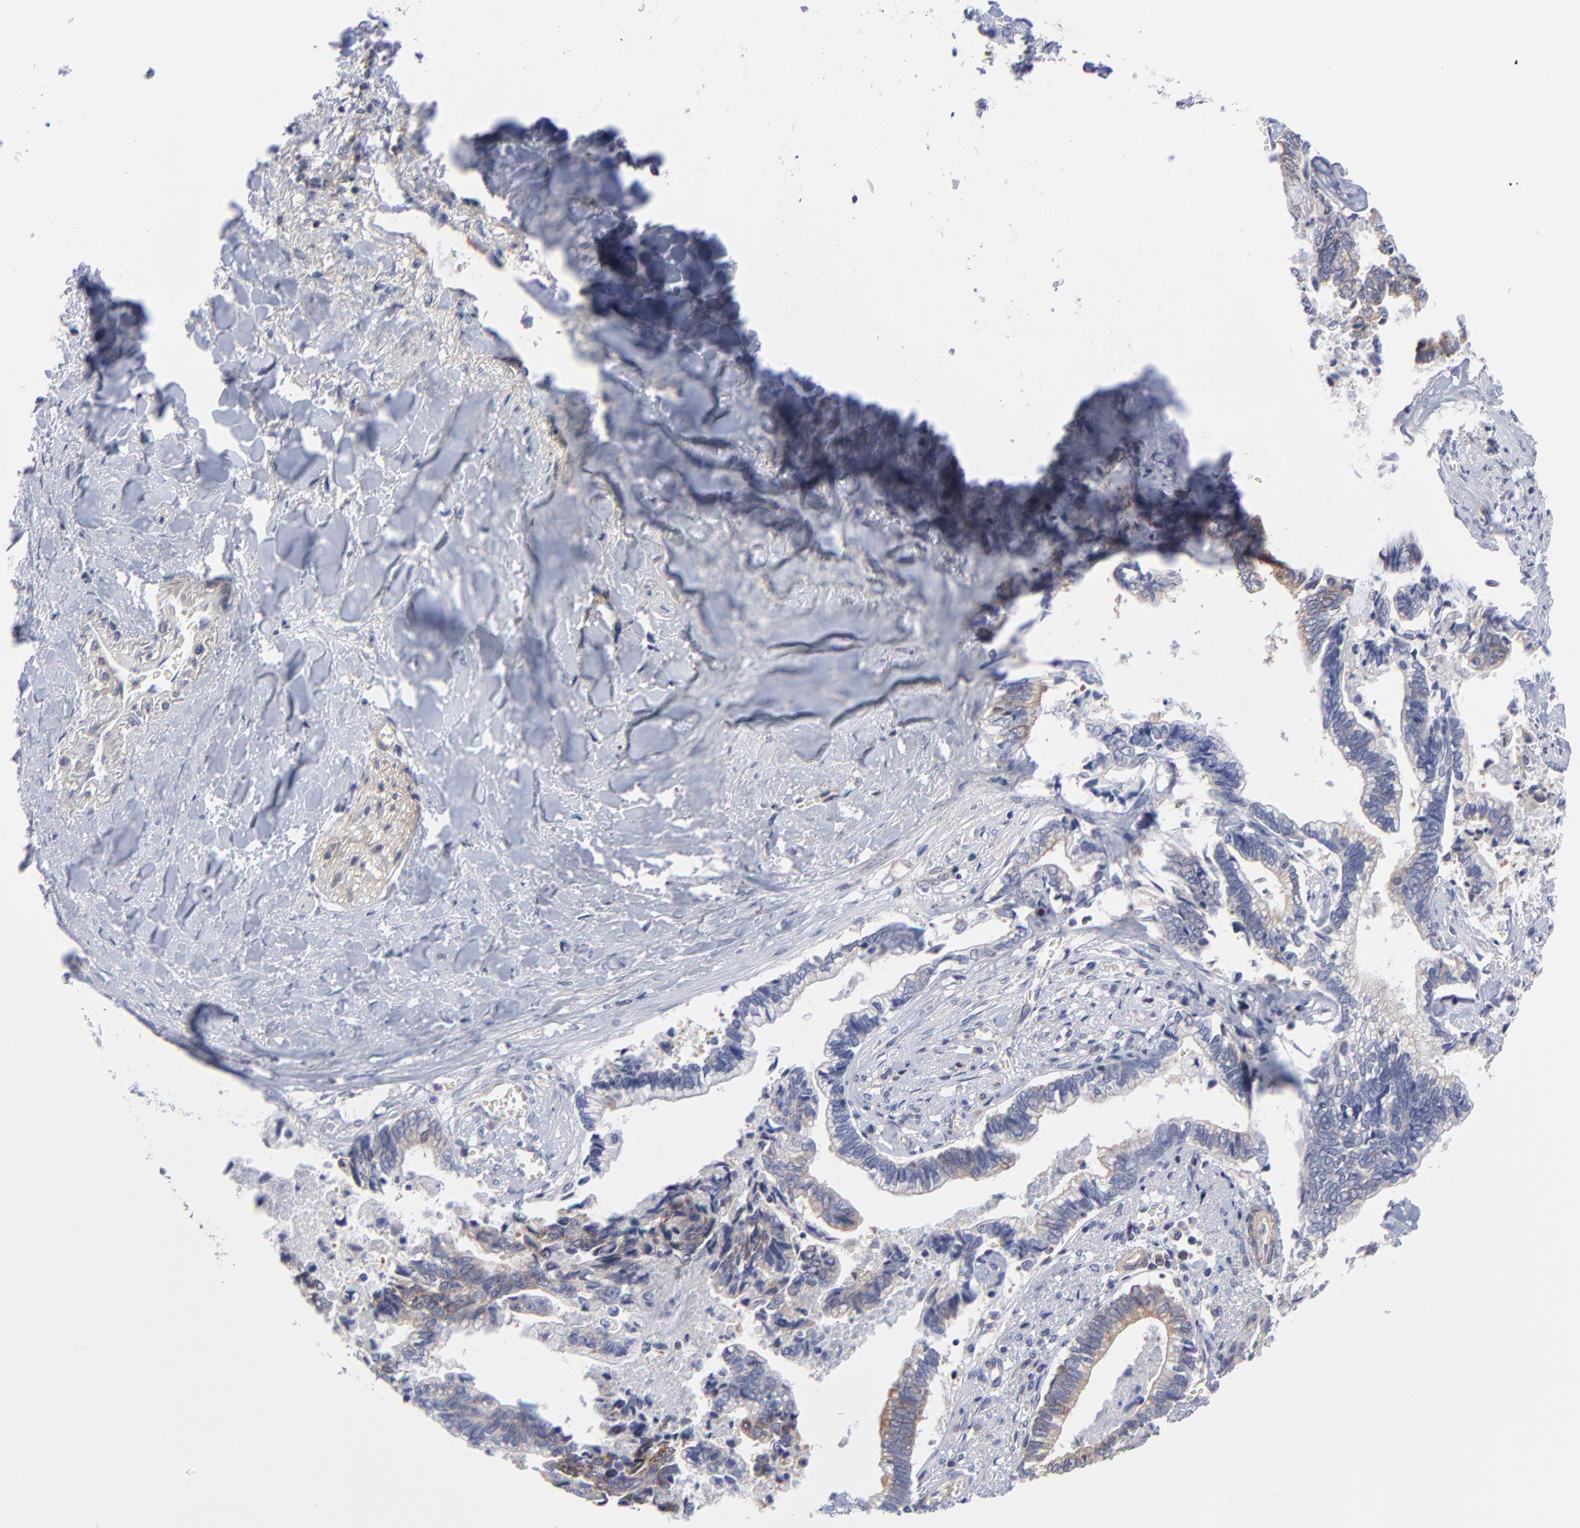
{"staining": {"intensity": "weak", "quantity": "25%-75%", "location": "cytoplasmic/membranous"}, "tissue": "liver cancer", "cell_type": "Tumor cells", "image_type": "cancer", "snomed": [{"axis": "morphology", "description": "Cholangiocarcinoma"}, {"axis": "topography", "description": "Liver"}], "caption": "A high-resolution micrograph shows IHC staining of cholangiocarcinoma (liver), which reveals weak cytoplasmic/membranous staining in approximately 25%-75% of tumor cells.", "gene": "NFKBIA", "patient": {"sex": "male", "age": 57}}